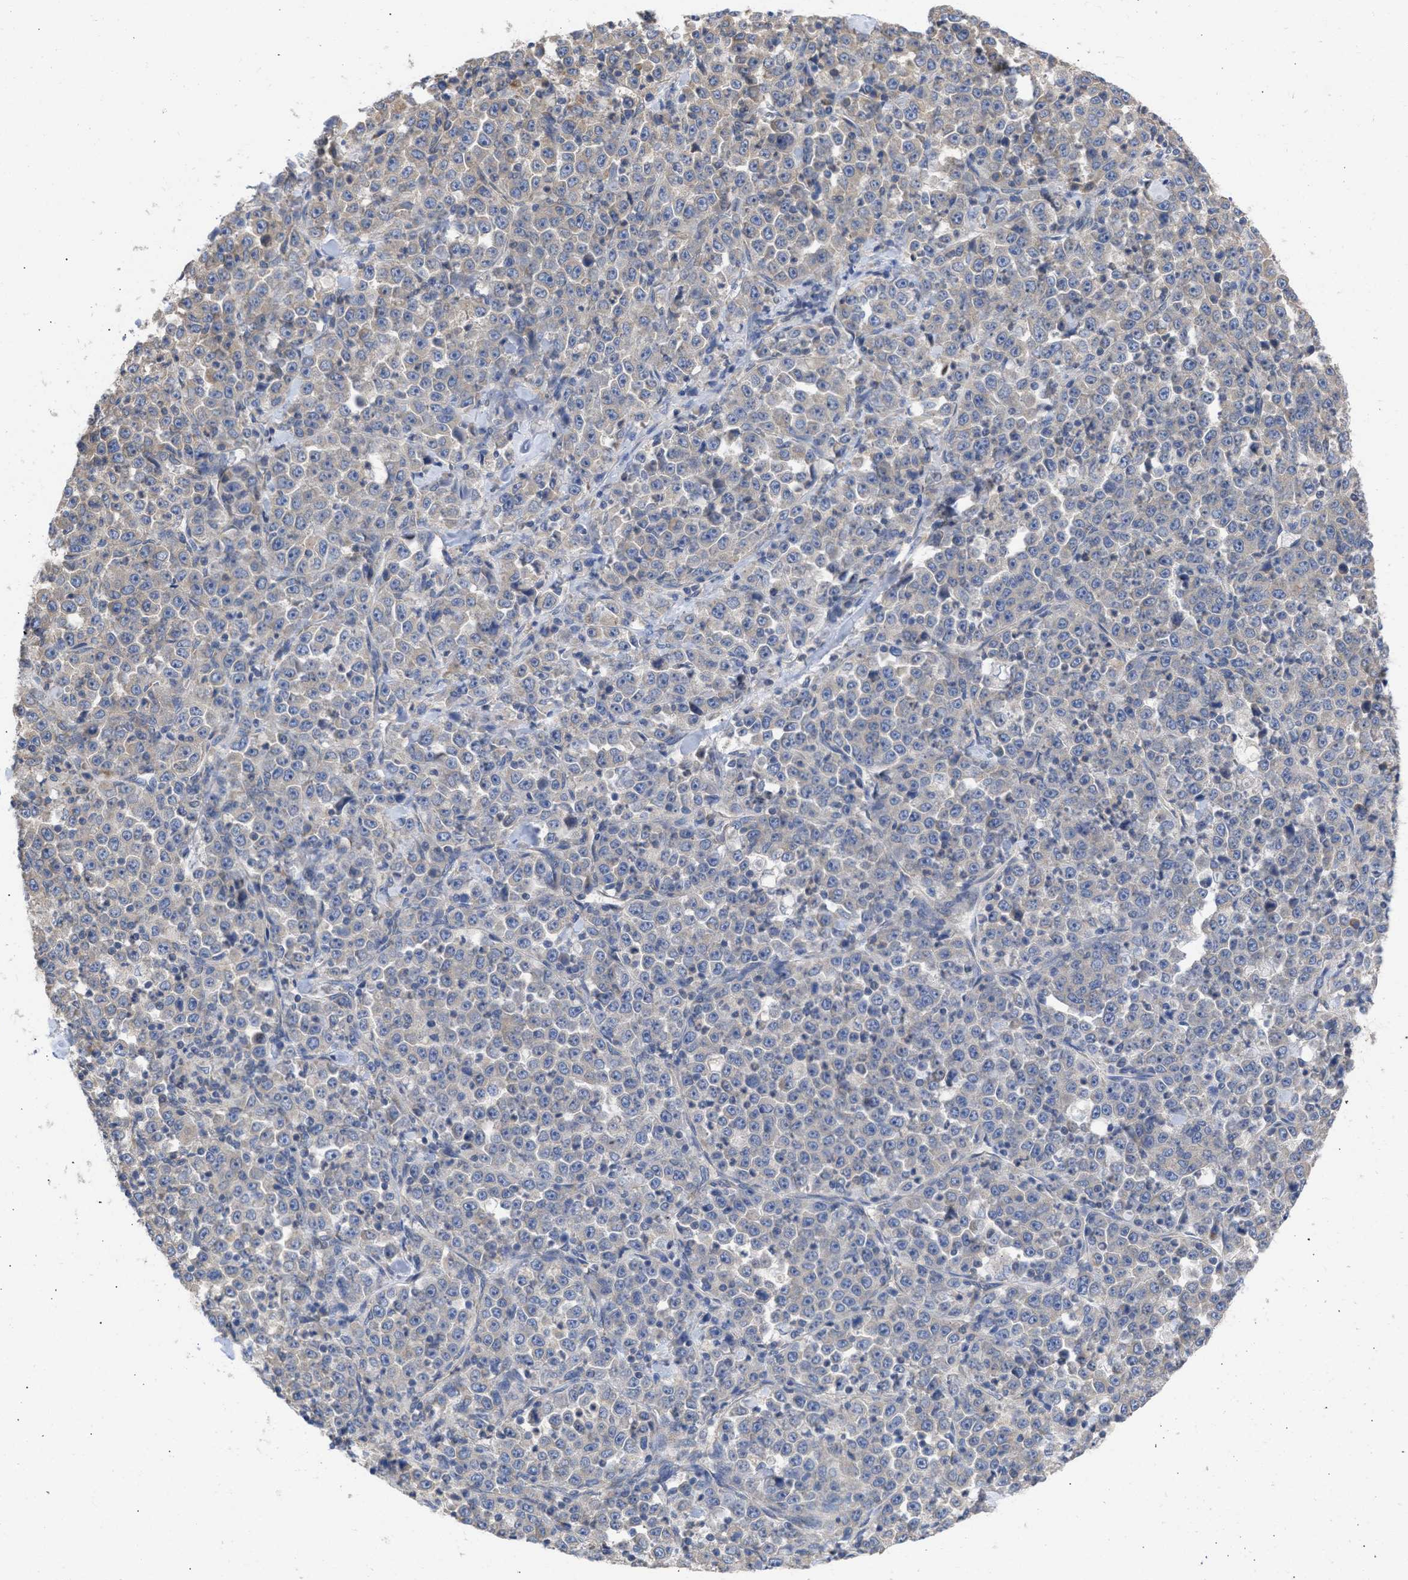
{"staining": {"intensity": "weak", "quantity": "<25%", "location": "cytoplasmic/membranous"}, "tissue": "stomach cancer", "cell_type": "Tumor cells", "image_type": "cancer", "snomed": [{"axis": "morphology", "description": "Normal tissue, NOS"}, {"axis": "morphology", "description": "Adenocarcinoma, NOS"}, {"axis": "topography", "description": "Stomach, upper"}, {"axis": "topography", "description": "Stomach"}], "caption": "IHC image of neoplastic tissue: human stomach adenocarcinoma stained with DAB (3,3'-diaminobenzidine) reveals no significant protein staining in tumor cells. Brightfield microscopy of IHC stained with DAB (3,3'-diaminobenzidine) (brown) and hematoxylin (blue), captured at high magnification.", "gene": "MAP2K3", "patient": {"sex": "male", "age": 59}}